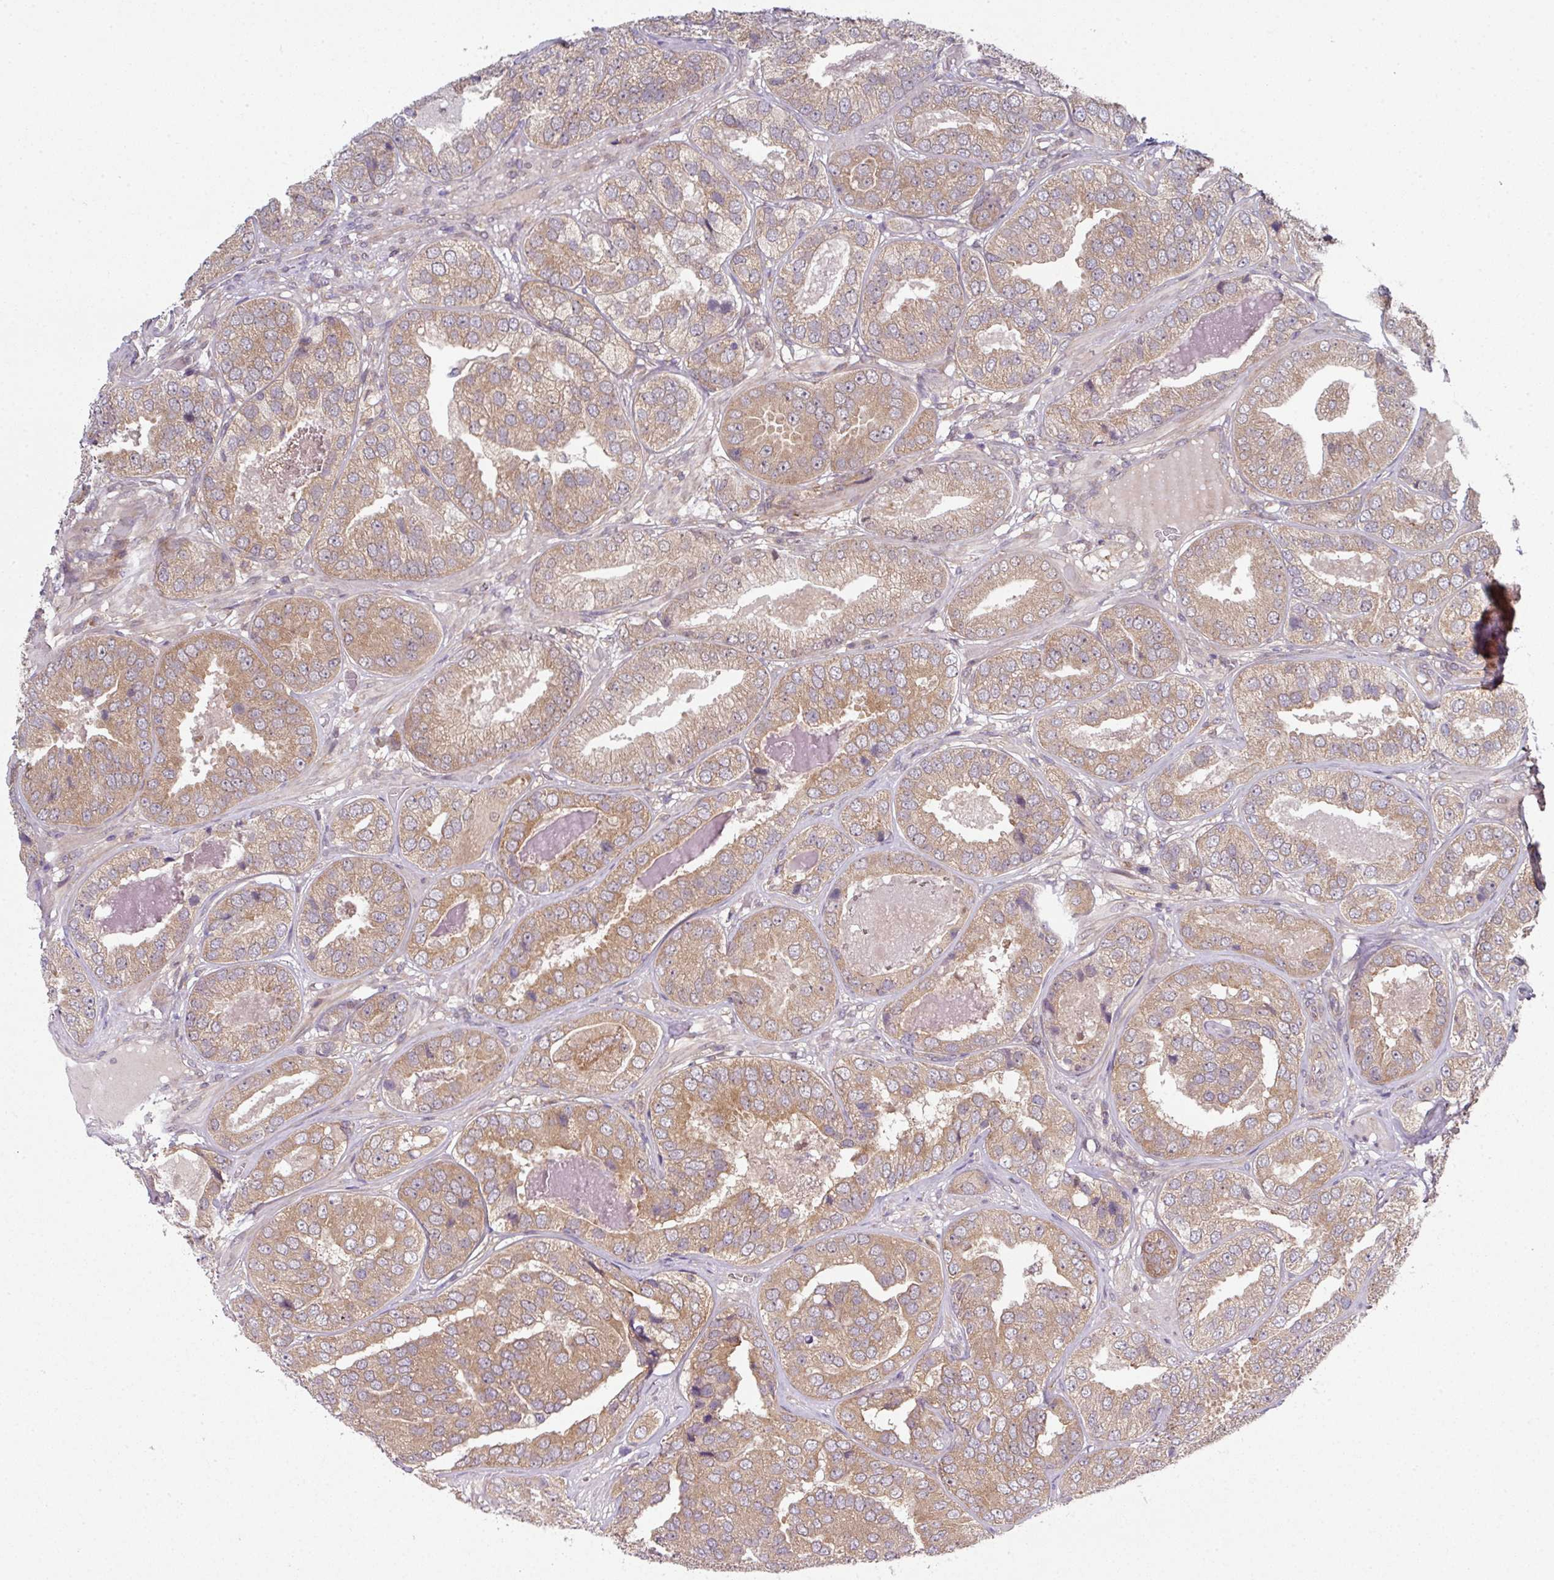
{"staining": {"intensity": "moderate", "quantity": ">75%", "location": "cytoplasmic/membranous"}, "tissue": "prostate cancer", "cell_type": "Tumor cells", "image_type": "cancer", "snomed": [{"axis": "morphology", "description": "Adenocarcinoma, High grade"}, {"axis": "topography", "description": "Prostate"}], "caption": "High-power microscopy captured an immunohistochemistry (IHC) photomicrograph of prostate adenocarcinoma (high-grade), revealing moderate cytoplasmic/membranous positivity in approximately >75% of tumor cells. (DAB (3,3'-diaminobenzidine) = brown stain, brightfield microscopy at high magnification).", "gene": "CAMLG", "patient": {"sex": "male", "age": 63}}